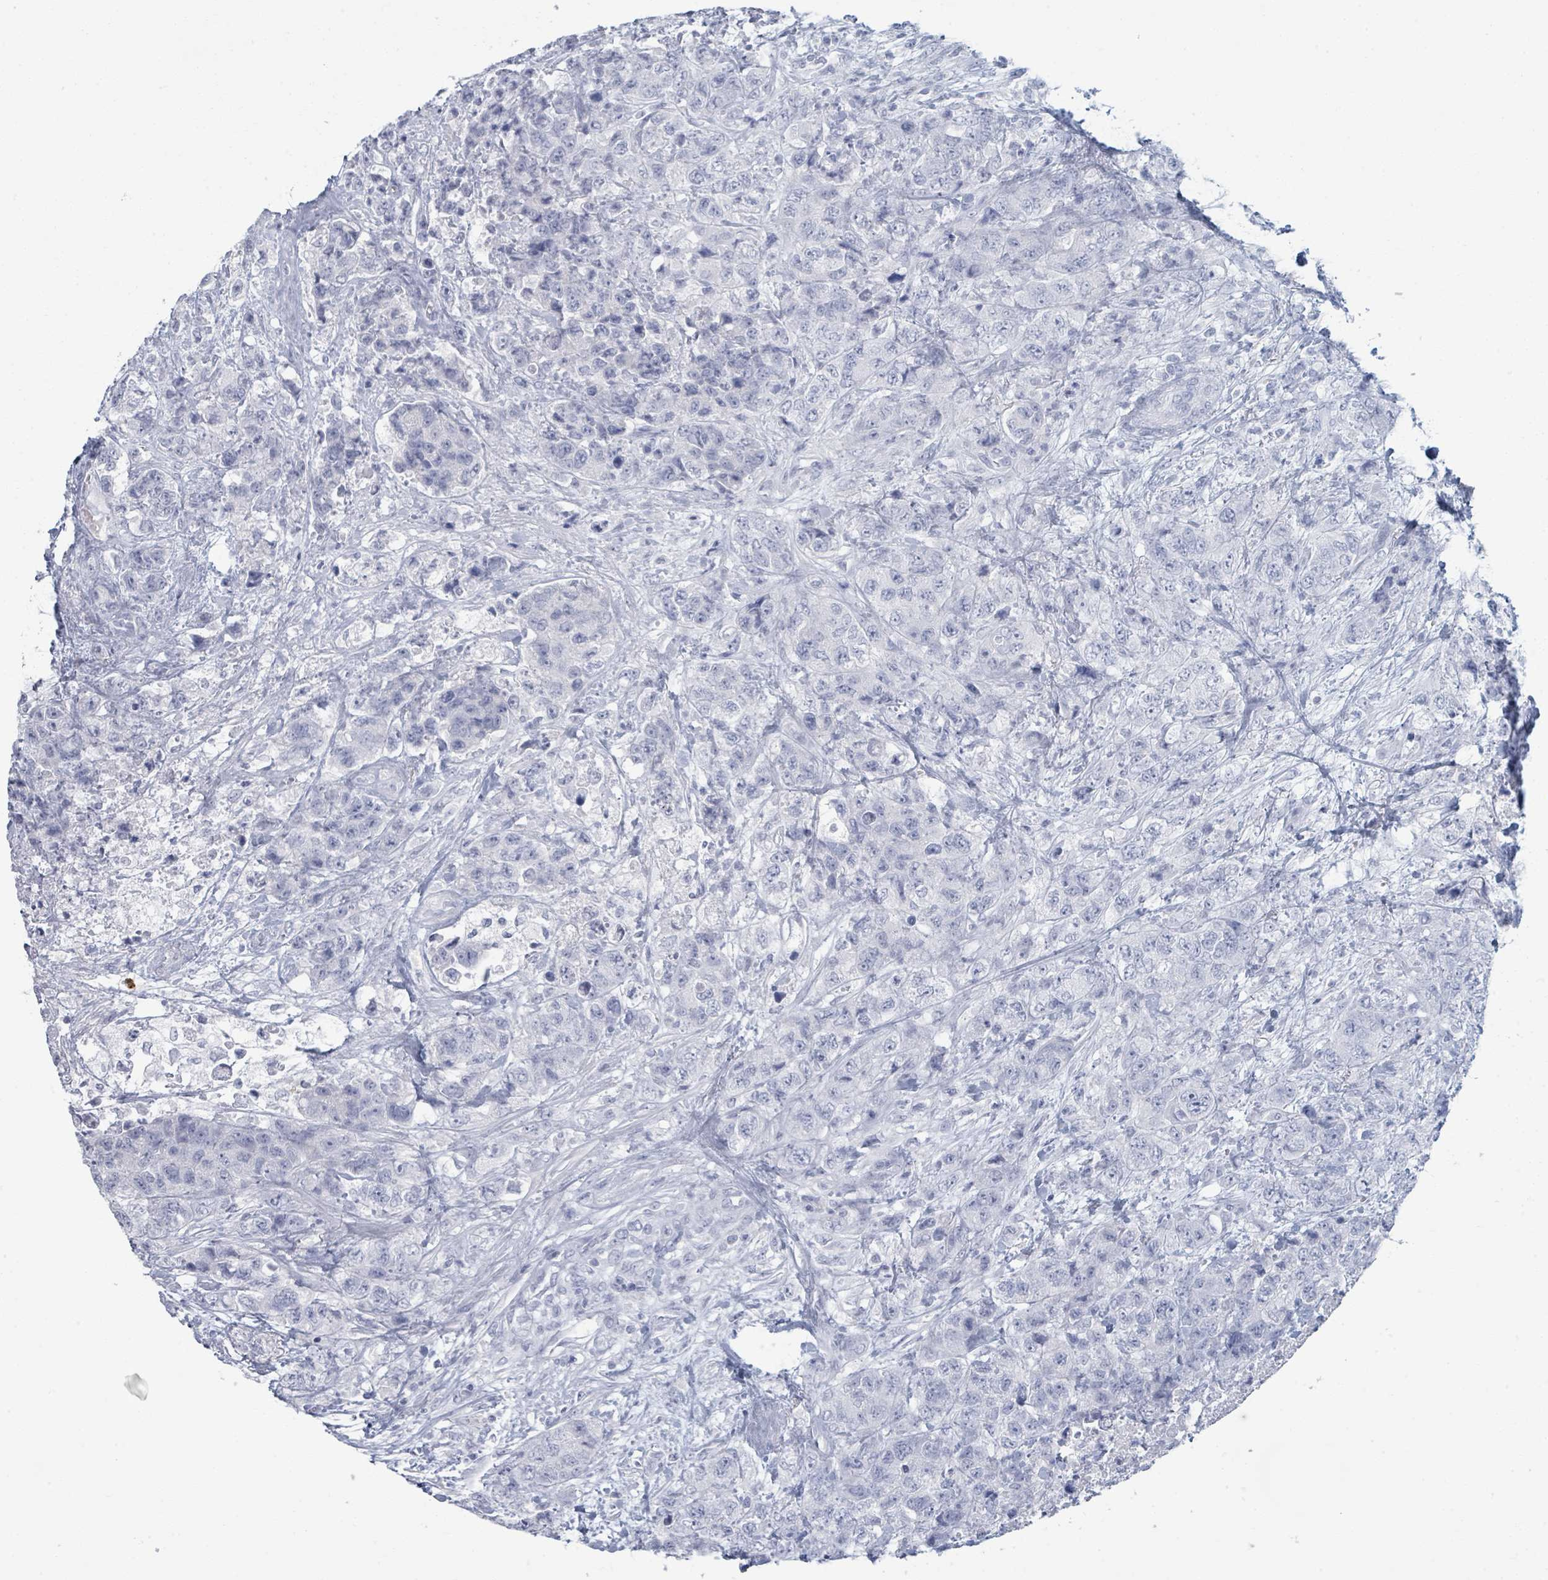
{"staining": {"intensity": "negative", "quantity": "none", "location": "none"}, "tissue": "urothelial cancer", "cell_type": "Tumor cells", "image_type": "cancer", "snomed": [{"axis": "morphology", "description": "Urothelial carcinoma, High grade"}, {"axis": "topography", "description": "Urinary bladder"}], "caption": "High-grade urothelial carcinoma stained for a protein using immunohistochemistry (IHC) displays no expression tumor cells.", "gene": "DEFA4", "patient": {"sex": "female", "age": 78}}